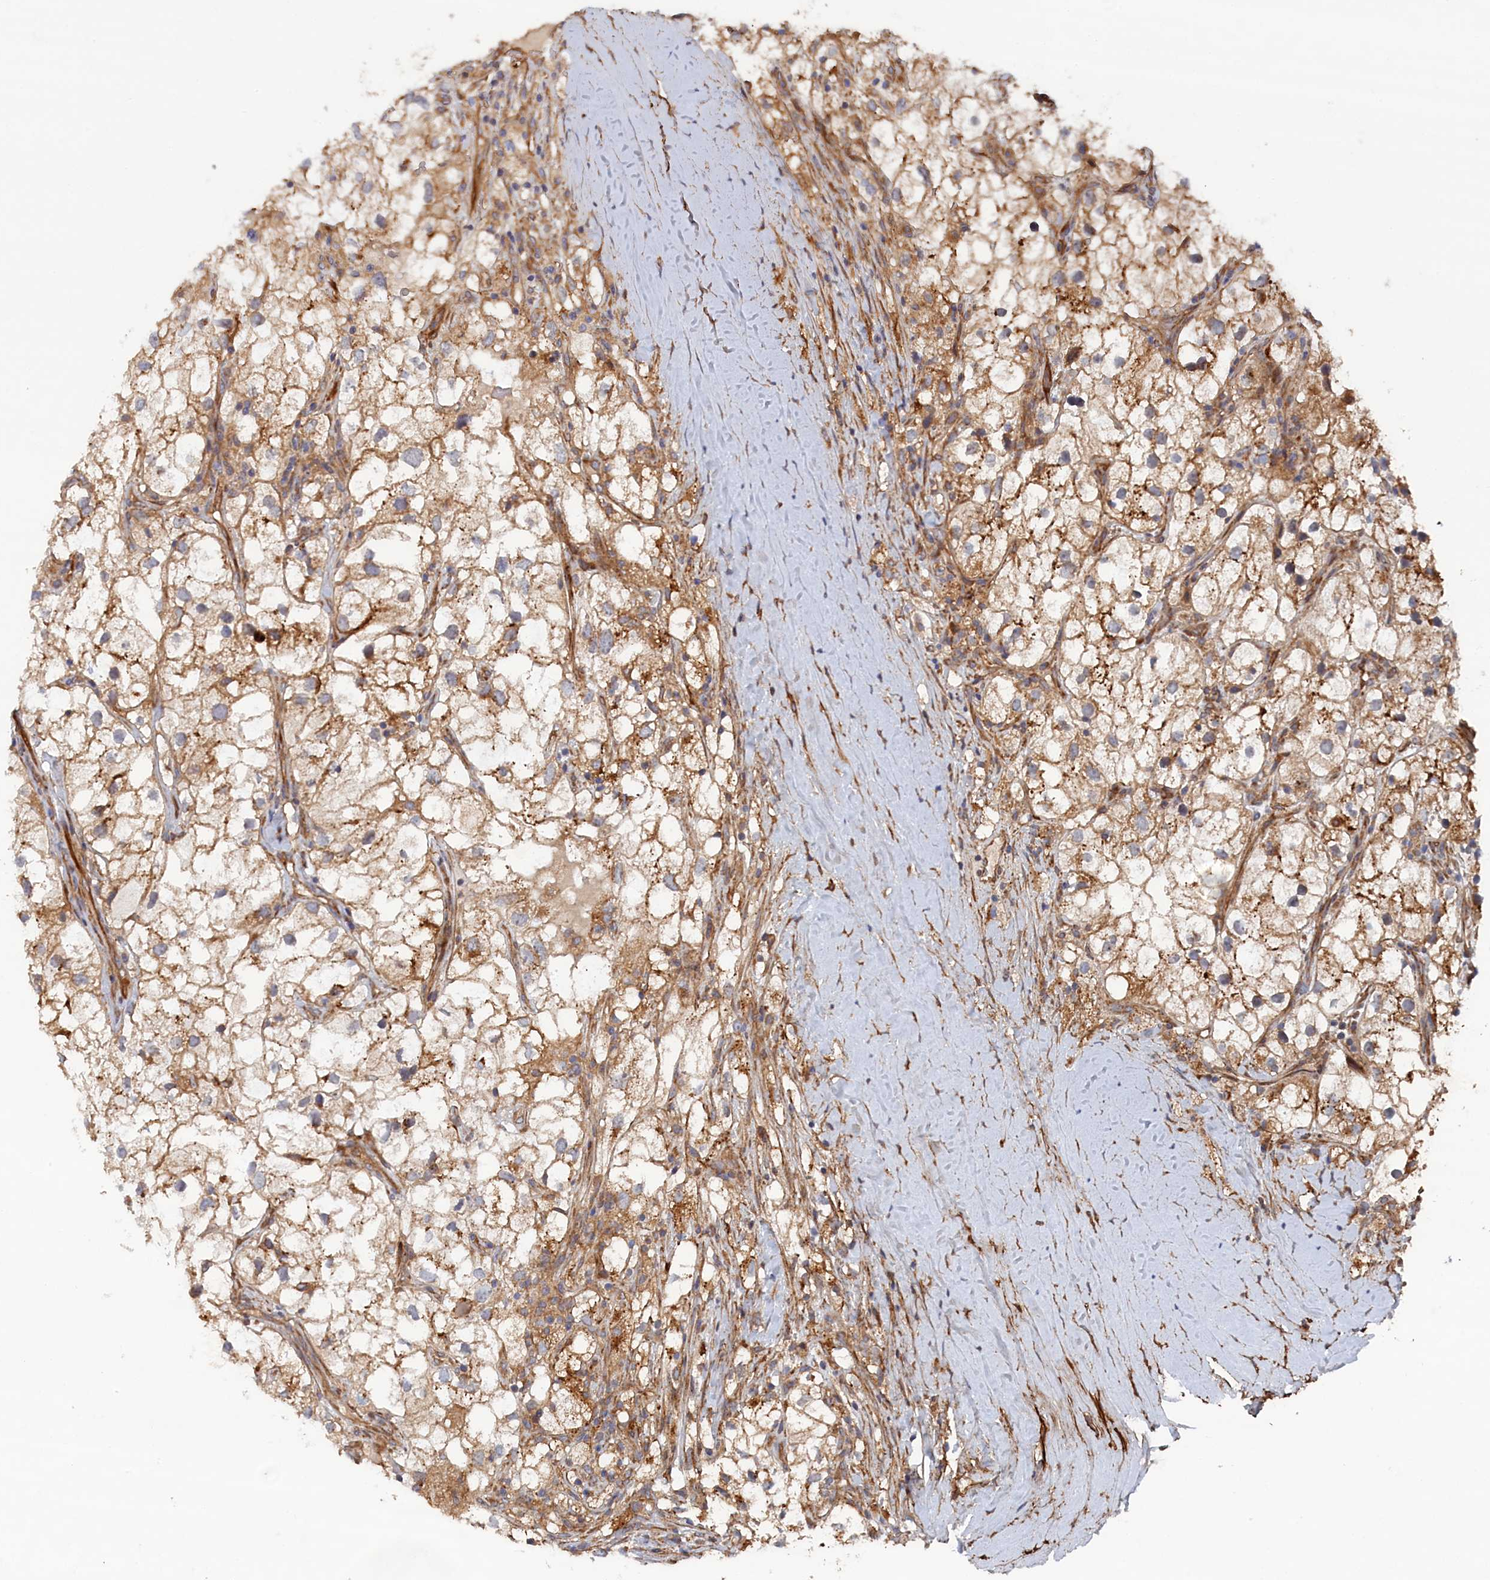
{"staining": {"intensity": "moderate", "quantity": "<25%", "location": "cytoplasmic/membranous"}, "tissue": "renal cancer", "cell_type": "Tumor cells", "image_type": "cancer", "snomed": [{"axis": "morphology", "description": "Adenocarcinoma, NOS"}, {"axis": "topography", "description": "Kidney"}], "caption": "Protein analysis of renal cancer tissue exhibits moderate cytoplasmic/membranous positivity in about <25% of tumor cells. The staining was performed using DAB (3,3'-diaminobenzidine), with brown indicating positive protein expression. Nuclei are stained blue with hematoxylin.", "gene": "TMEM196", "patient": {"sex": "male", "age": 59}}